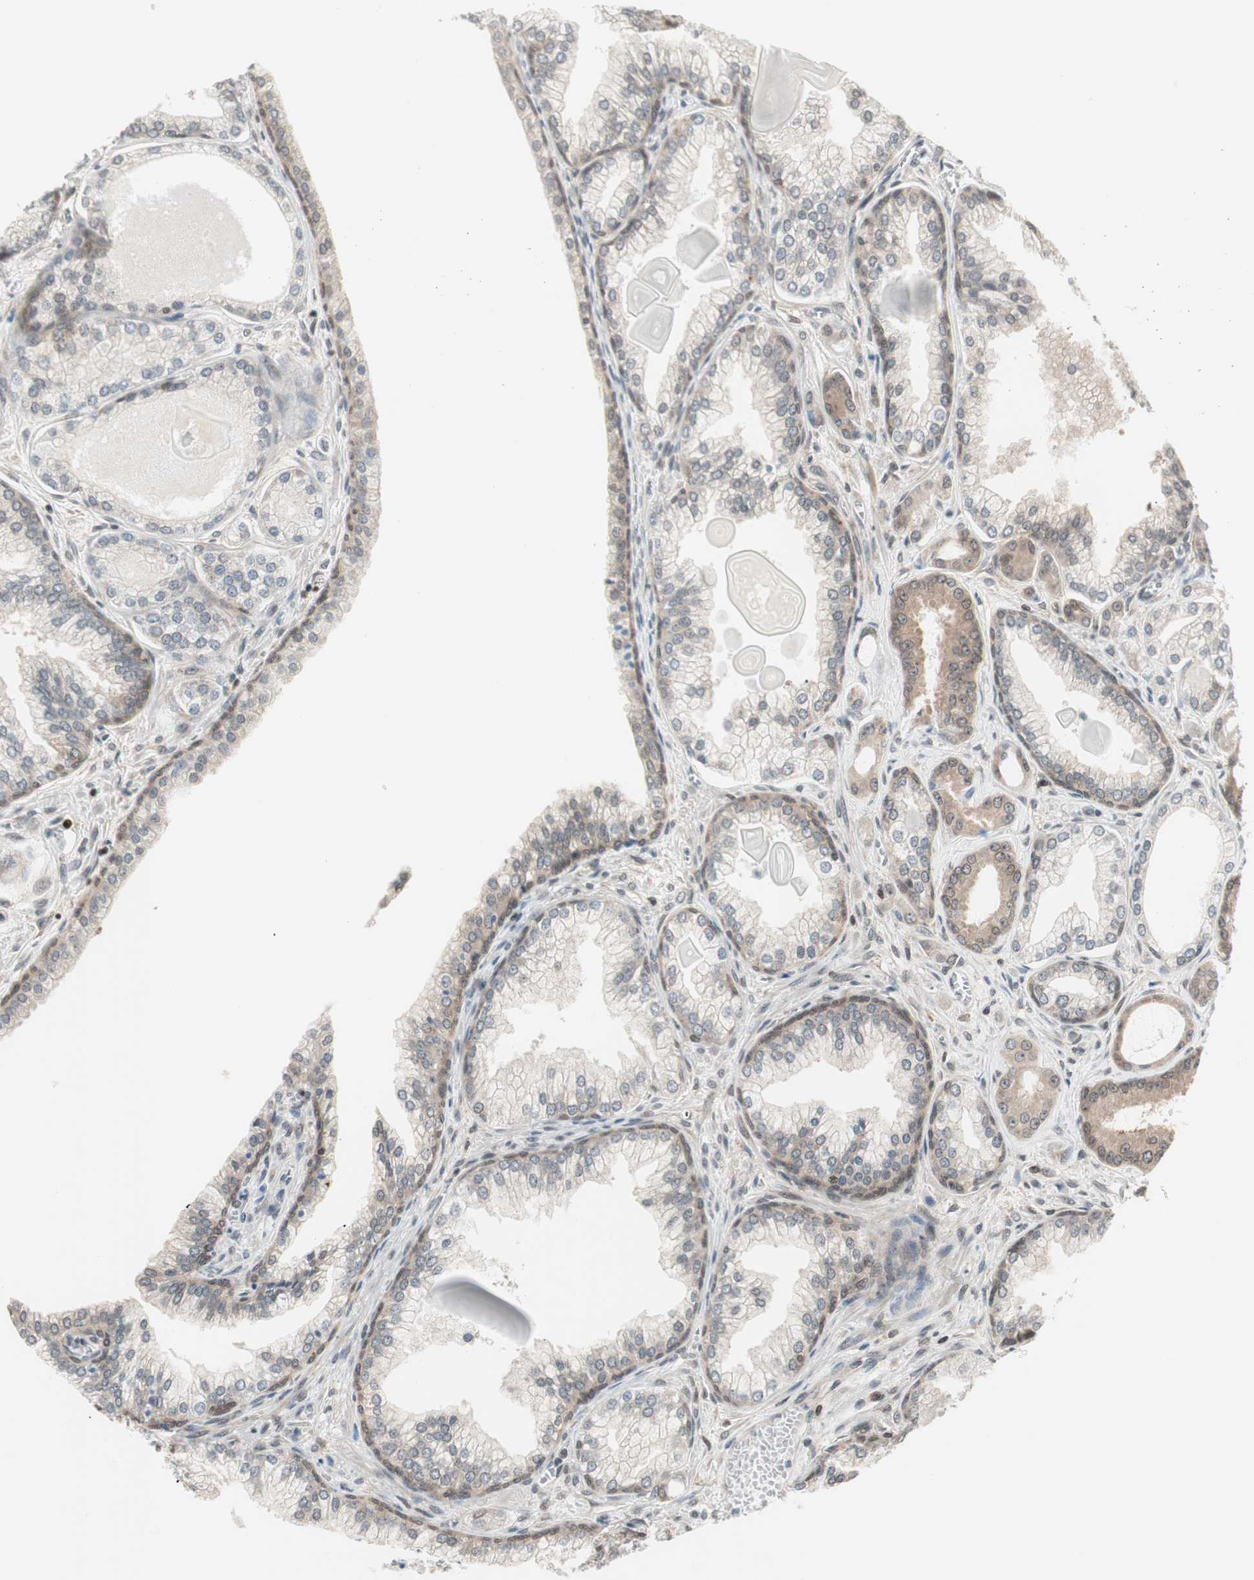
{"staining": {"intensity": "moderate", "quantity": ">75%", "location": "cytoplasmic/membranous,nuclear"}, "tissue": "prostate cancer", "cell_type": "Tumor cells", "image_type": "cancer", "snomed": [{"axis": "morphology", "description": "Adenocarcinoma, Low grade"}, {"axis": "topography", "description": "Prostate"}], "caption": "Immunohistochemistry (DAB) staining of prostate cancer shows moderate cytoplasmic/membranous and nuclear protein positivity in approximately >75% of tumor cells.", "gene": "UBE2I", "patient": {"sex": "male", "age": 59}}